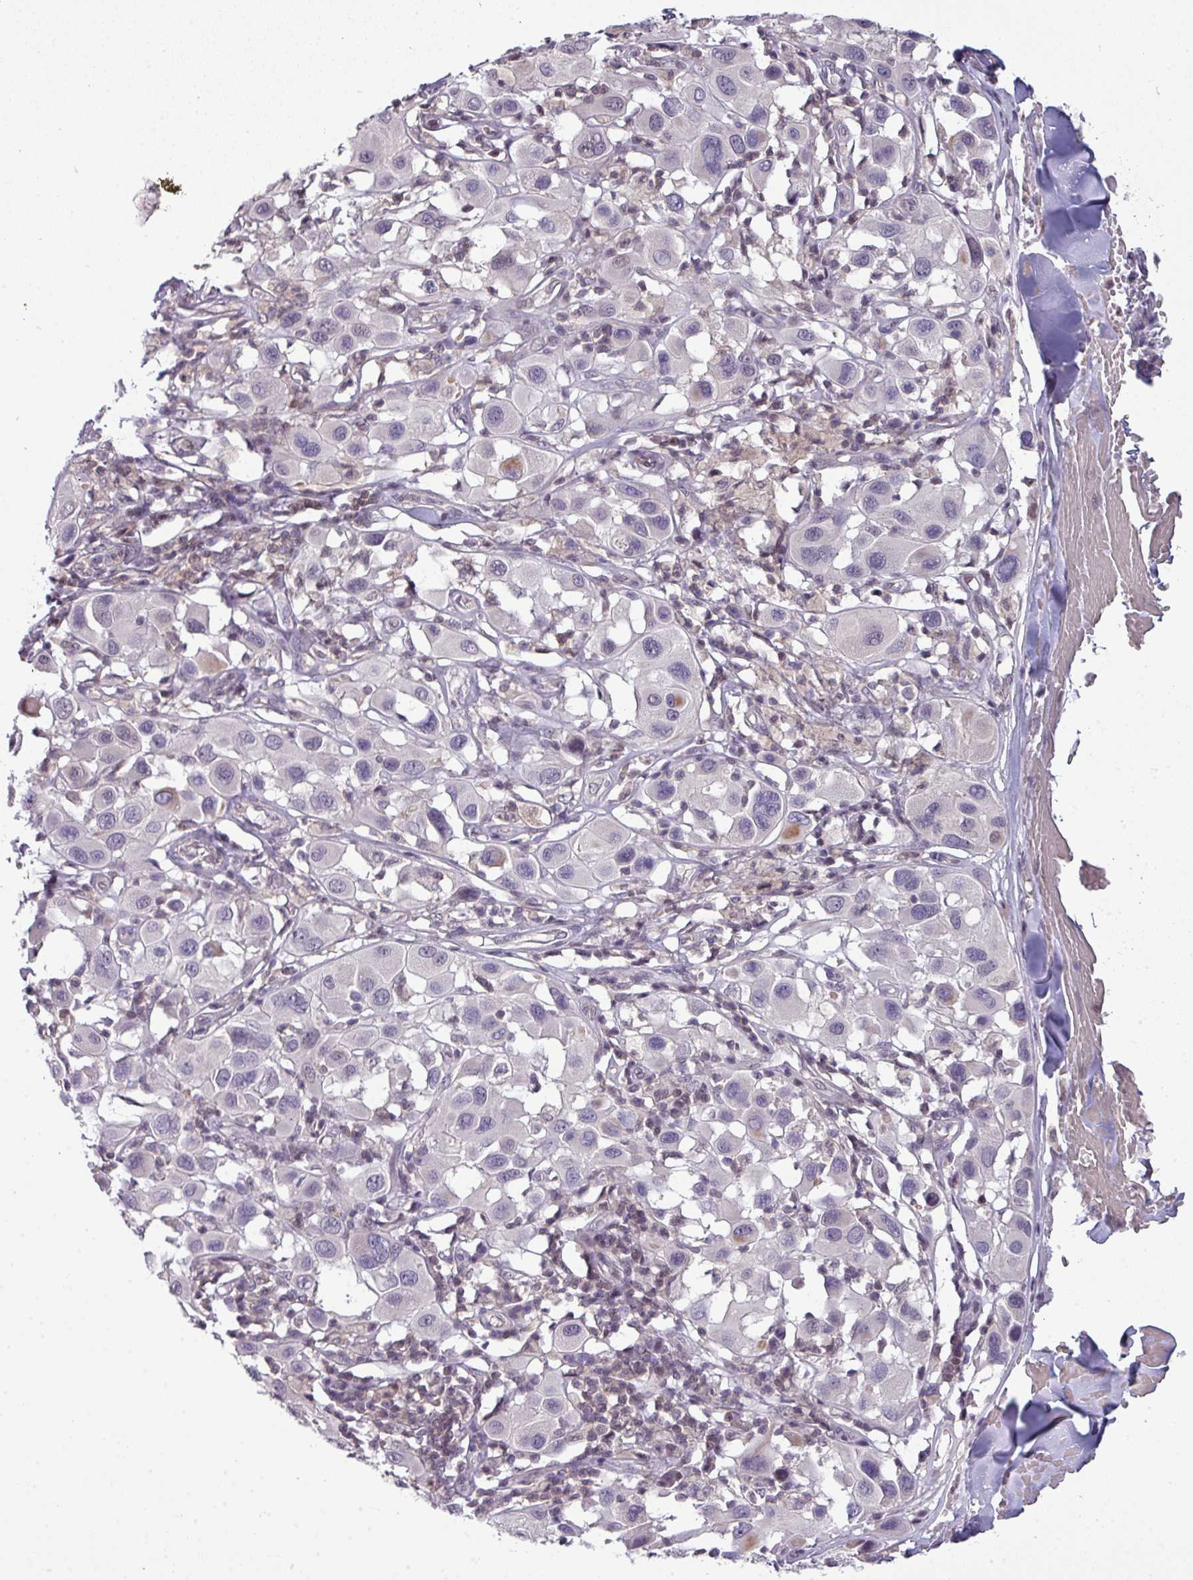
{"staining": {"intensity": "moderate", "quantity": "<25%", "location": "cytoplasmic/membranous"}, "tissue": "melanoma", "cell_type": "Tumor cells", "image_type": "cancer", "snomed": [{"axis": "morphology", "description": "Malignant melanoma, Metastatic site"}, {"axis": "topography", "description": "Skin"}], "caption": "This image exhibits immunohistochemistry staining of melanoma, with low moderate cytoplasmic/membranous positivity in approximately <25% of tumor cells.", "gene": "STAT5A", "patient": {"sex": "male", "age": 41}}